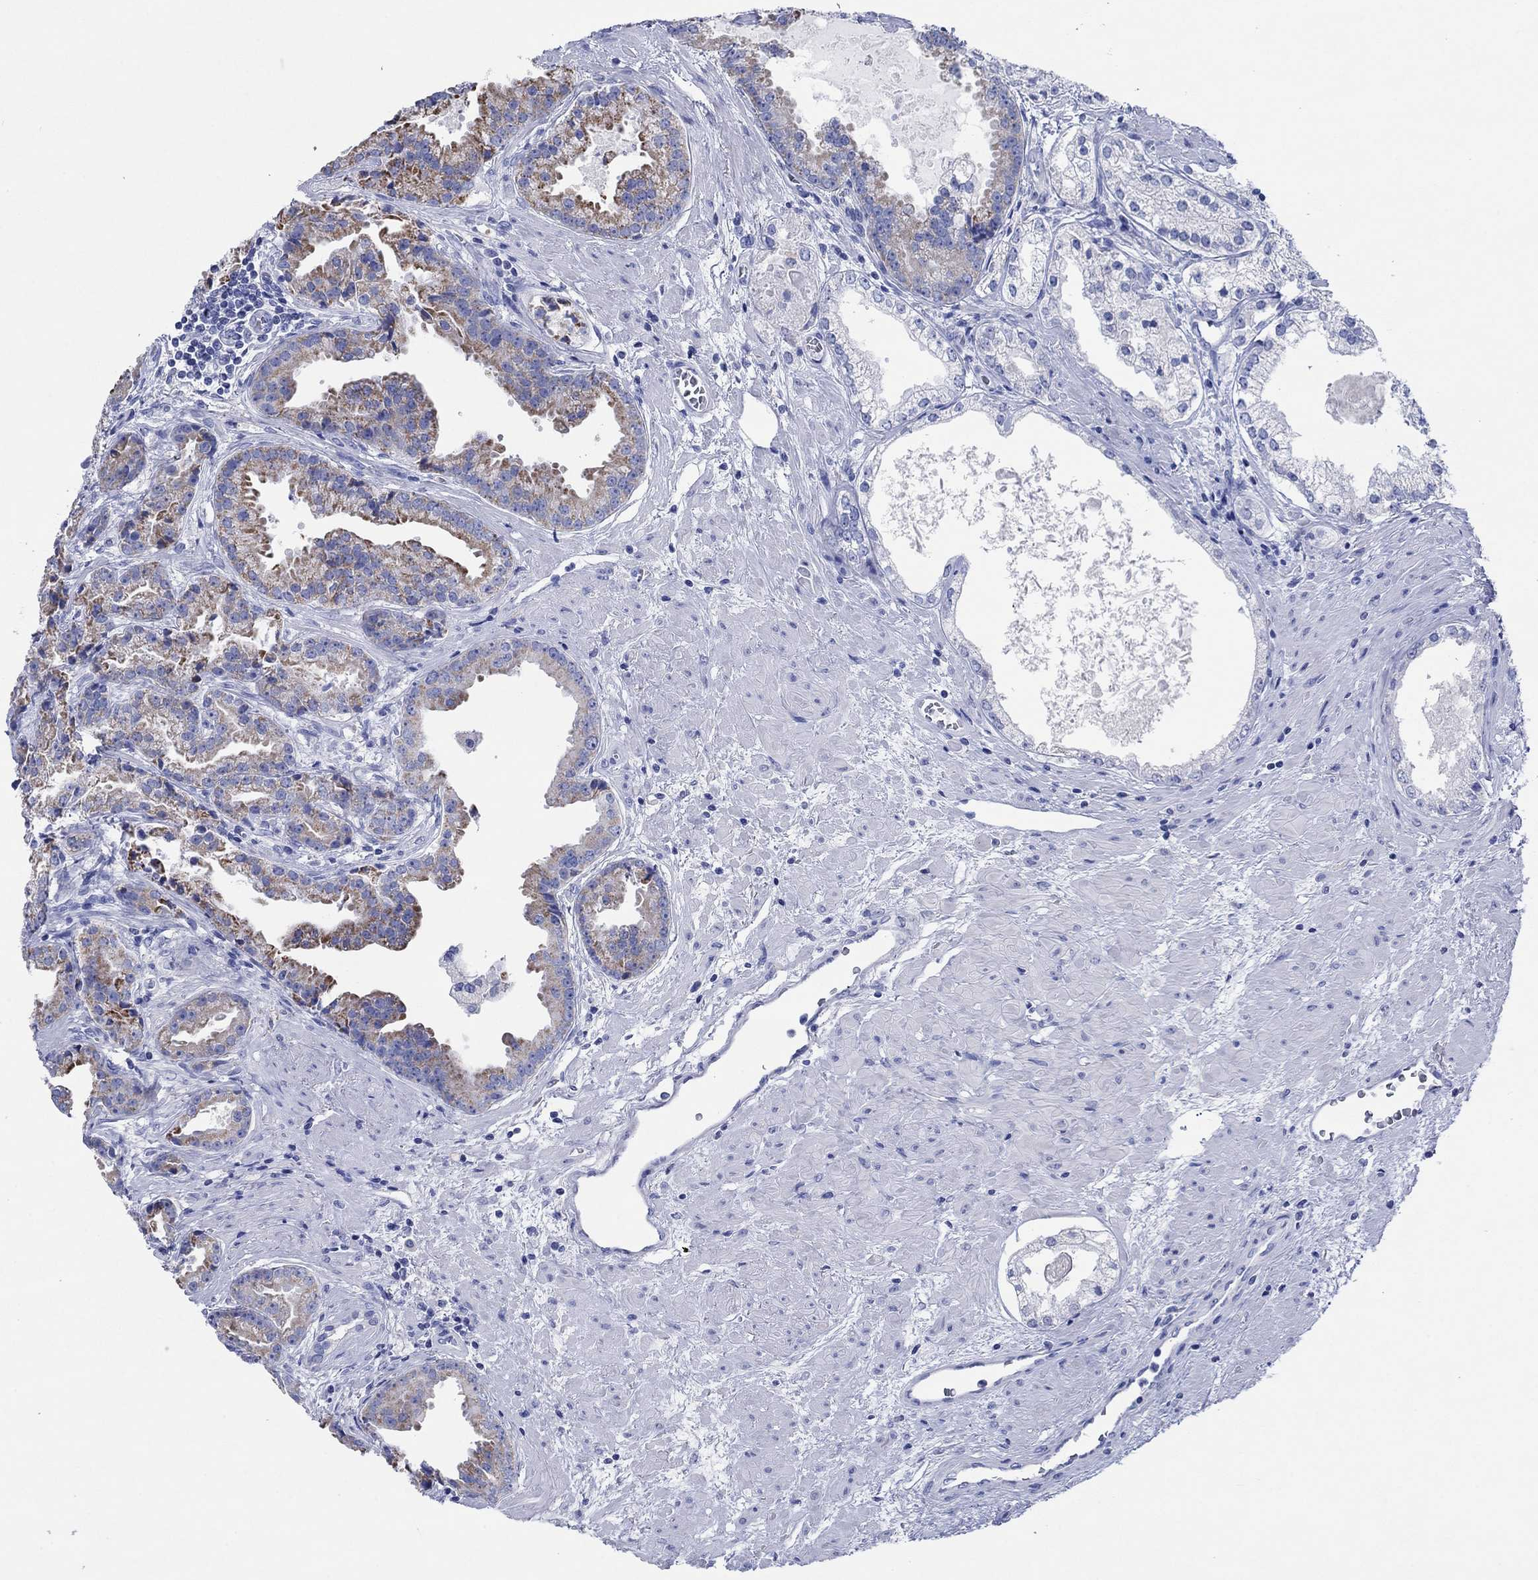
{"staining": {"intensity": "strong", "quantity": "<25%", "location": "cytoplasmic/membranous"}, "tissue": "prostate cancer", "cell_type": "Tumor cells", "image_type": "cancer", "snomed": [{"axis": "morphology", "description": "Adenocarcinoma, NOS"}, {"axis": "morphology", "description": "Adenocarcinoma, High grade"}, {"axis": "topography", "description": "Prostate"}], "caption": "A high-resolution micrograph shows IHC staining of prostate high-grade adenocarcinoma, which displays strong cytoplasmic/membranous expression in approximately <25% of tumor cells.", "gene": "HCRT", "patient": {"sex": "male", "age": 64}}